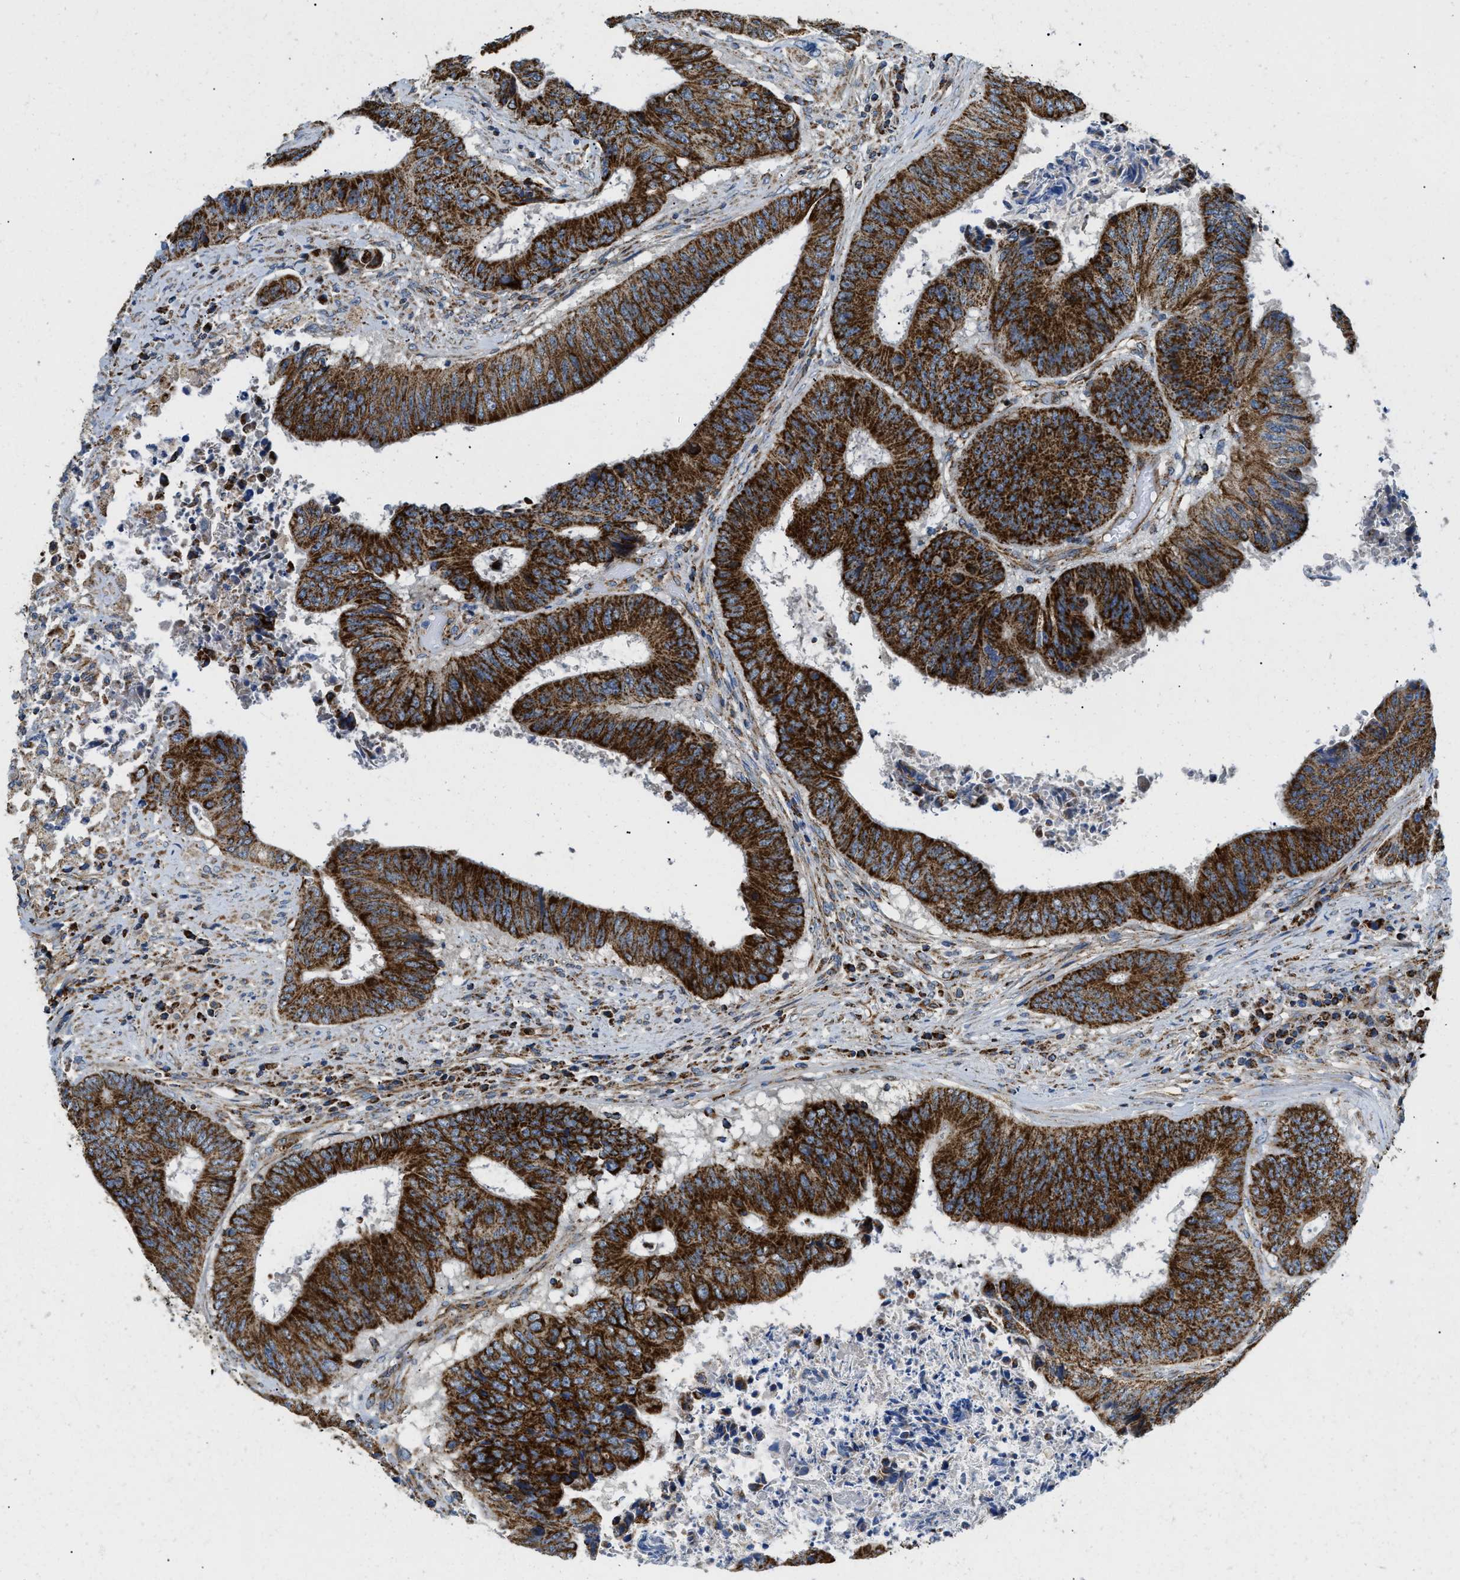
{"staining": {"intensity": "strong", "quantity": ">75%", "location": "cytoplasmic/membranous"}, "tissue": "colorectal cancer", "cell_type": "Tumor cells", "image_type": "cancer", "snomed": [{"axis": "morphology", "description": "Adenocarcinoma, NOS"}, {"axis": "topography", "description": "Rectum"}], "caption": "Immunohistochemical staining of human colorectal cancer displays high levels of strong cytoplasmic/membranous protein staining in approximately >75% of tumor cells. (Brightfield microscopy of DAB IHC at high magnification).", "gene": "STK33", "patient": {"sex": "male", "age": 72}}